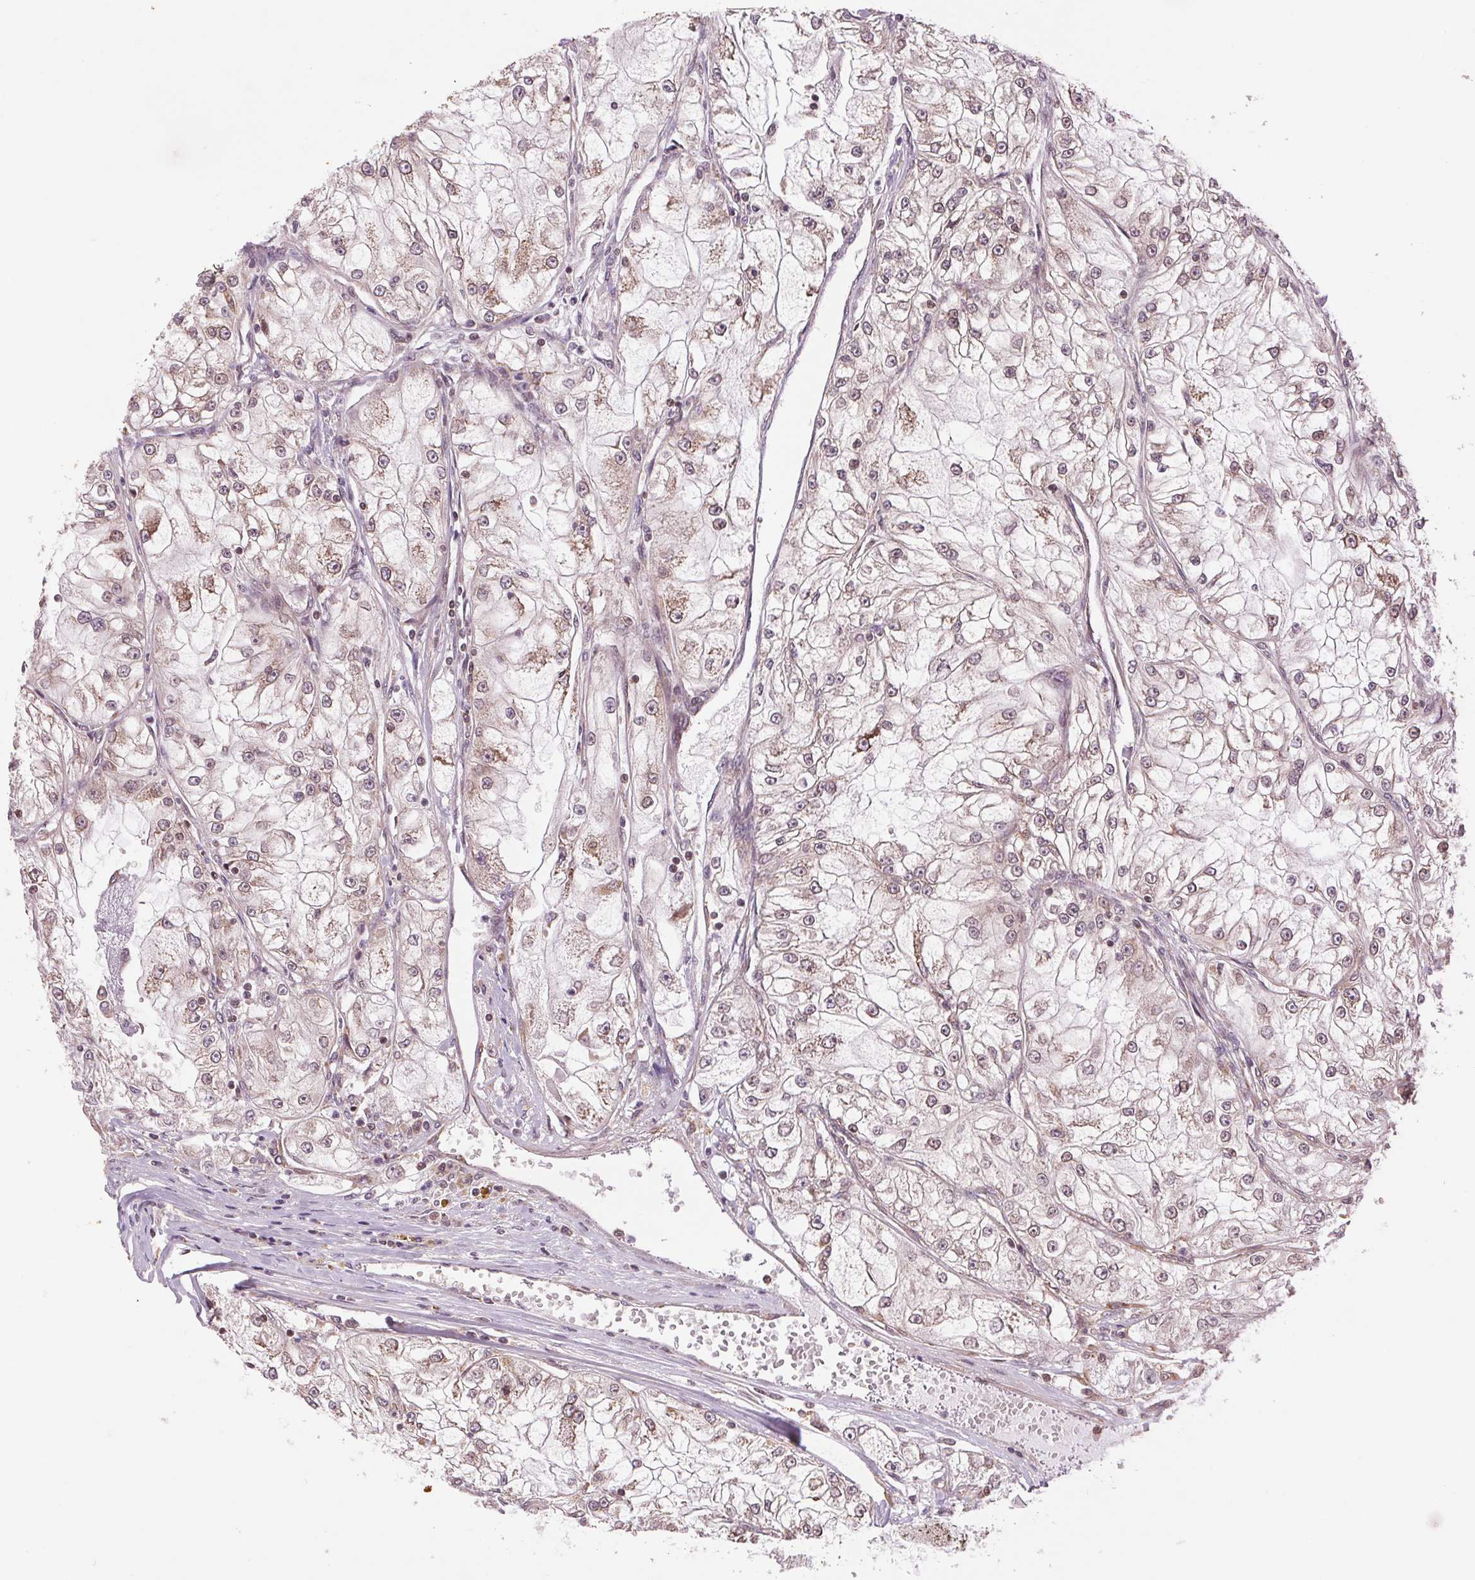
{"staining": {"intensity": "moderate", "quantity": "<25%", "location": "cytoplasmic/membranous"}, "tissue": "renal cancer", "cell_type": "Tumor cells", "image_type": "cancer", "snomed": [{"axis": "morphology", "description": "Adenocarcinoma, NOS"}, {"axis": "topography", "description": "Kidney"}], "caption": "Tumor cells display low levels of moderate cytoplasmic/membranous positivity in approximately <25% of cells in human adenocarcinoma (renal). (Stains: DAB (3,3'-diaminobenzidine) in brown, nuclei in blue, Microscopy: brightfield microscopy at high magnification).", "gene": "BTF3L4", "patient": {"sex": "female", "age": 72}}